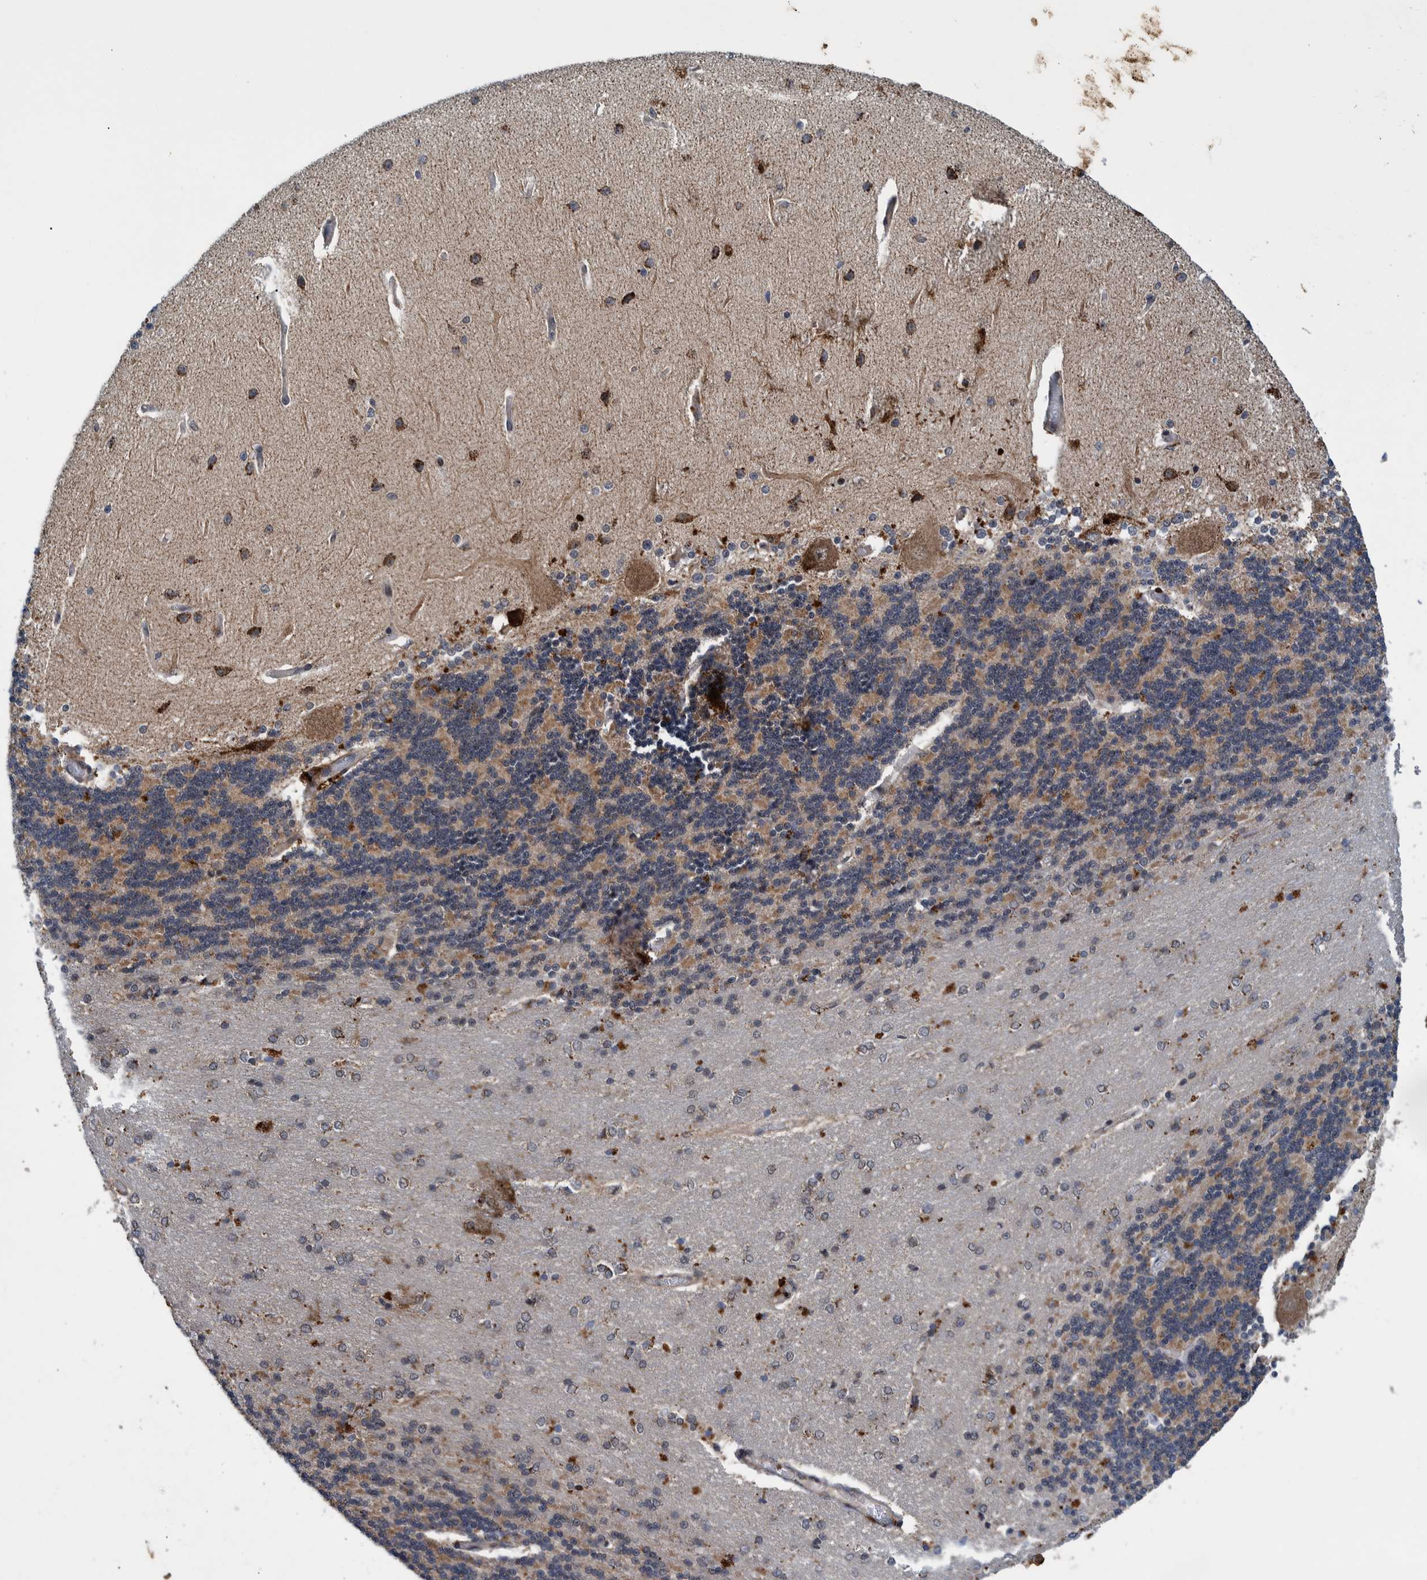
{"staining": {"intensity": "moderate", "quantity": "25%-75%", "location": "cytoplasmic/membranous"}, "tissue": "cerebellum", "cell_type": "Cells in granular layer", "image_type": "normal", "snomed": [{"axis": "morphology", "description": "Normal tissue, NOS"}, {"axis": "topography", "description": "Cerebellum"}], "caption": "Protein analysis of unremarkable cerebellum exhibits moderate cytoplasmic/membranous staining in about 25%-75% of cells in granular layer.", "gene": "MRPS7", "patient": {"sex": "female", "age": 54}}